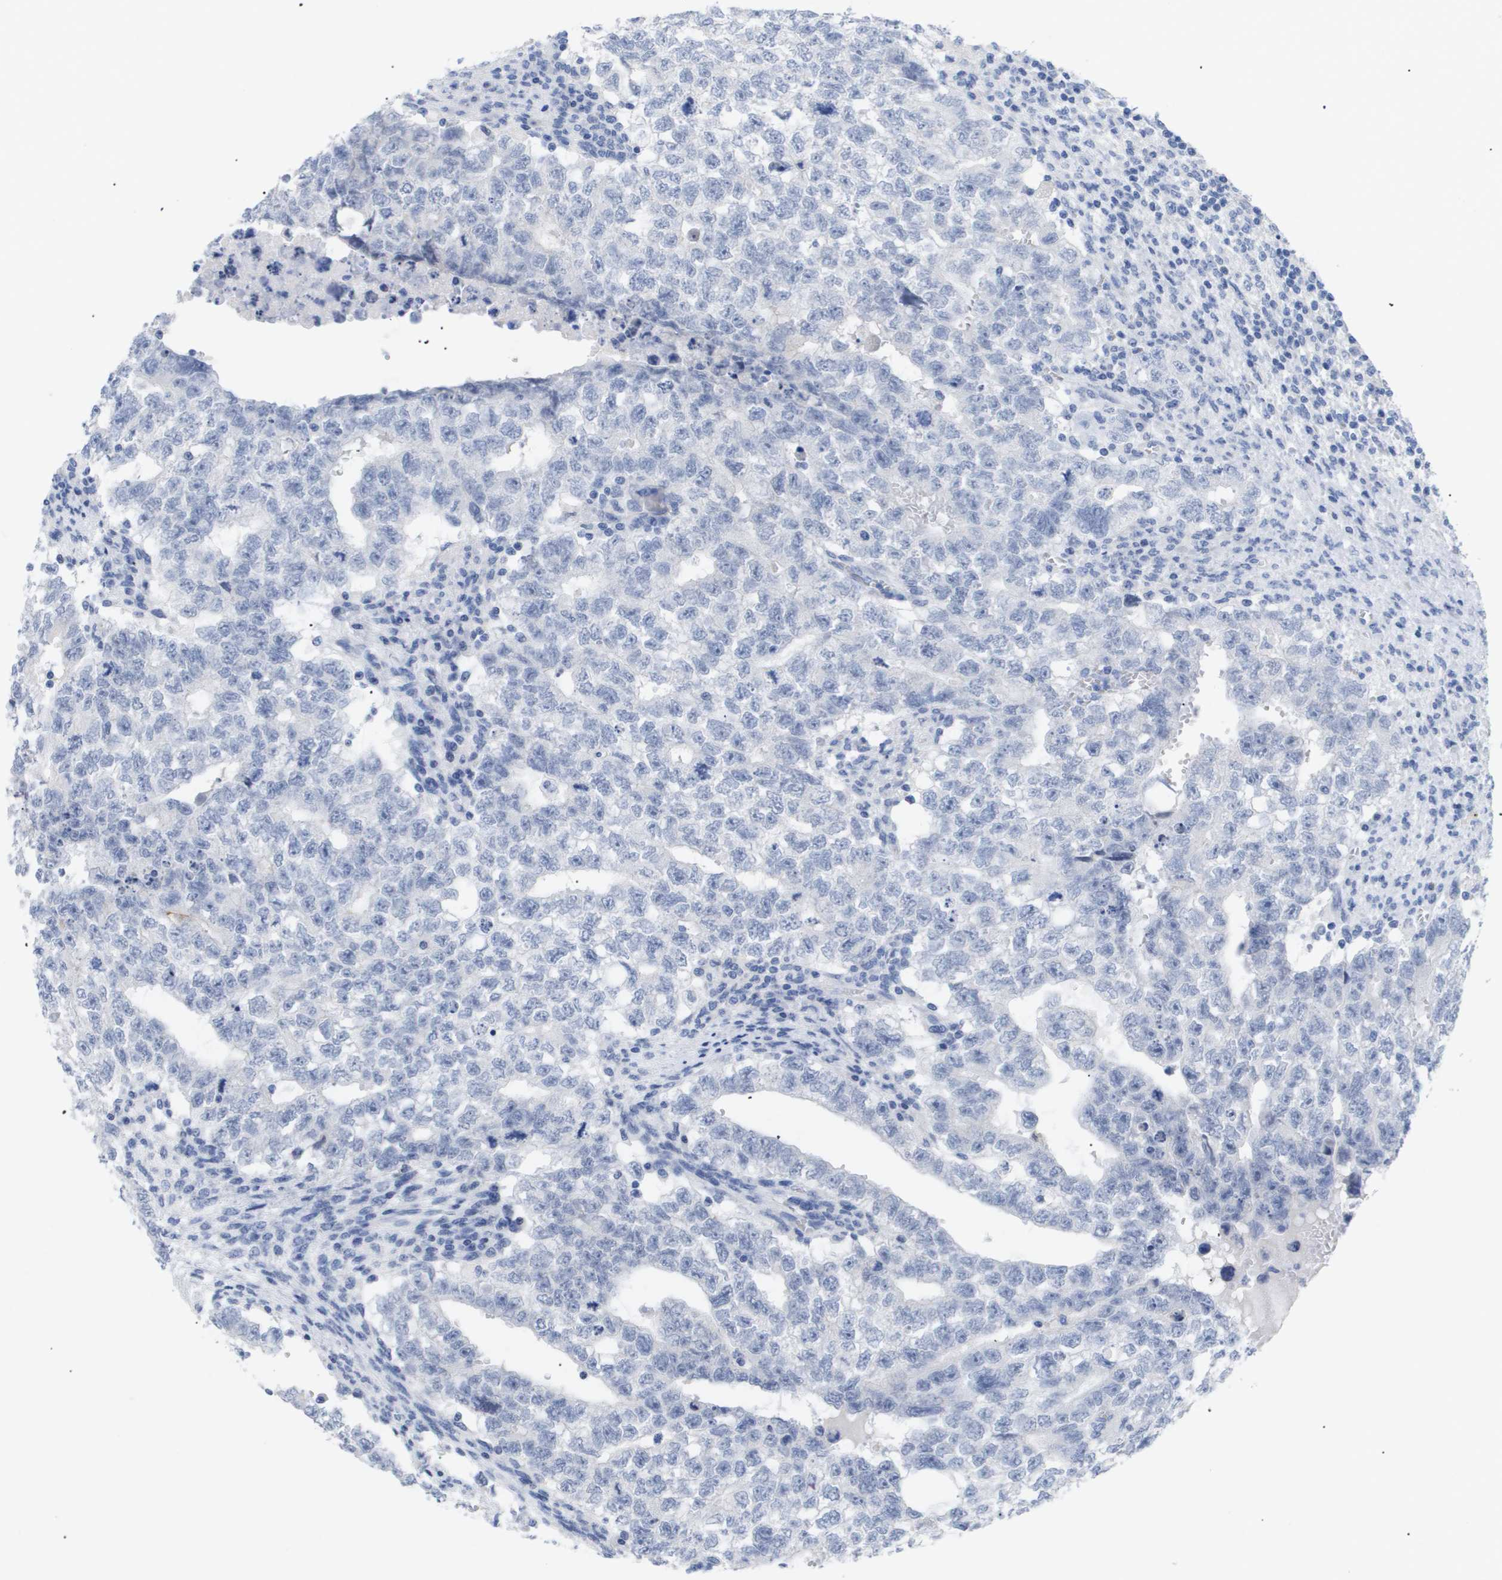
{"staining": {"intensity": "negative", "quantity": "none", "location": "none"}, "tissue": "testis cancer", "cell_type": "Tumor cells", "image_type": "cancer", "snomed": [{"axis": "morphology", "description": "Seminoma, NOS"}, {"axis": "morphology", "description": "Carcinoma, Embryonal, NOS"}, {"axis": "topography", "description": "Testis"}], "caption": "Testis cancer was stained to show a protein in brown. There is no significant positivity in tumor cells. (Immunohistochemistry (ihc), brightfield microscopy, high magnification).", "gene": "CAV3", "patient": {"sex": "male", "age": 38}}